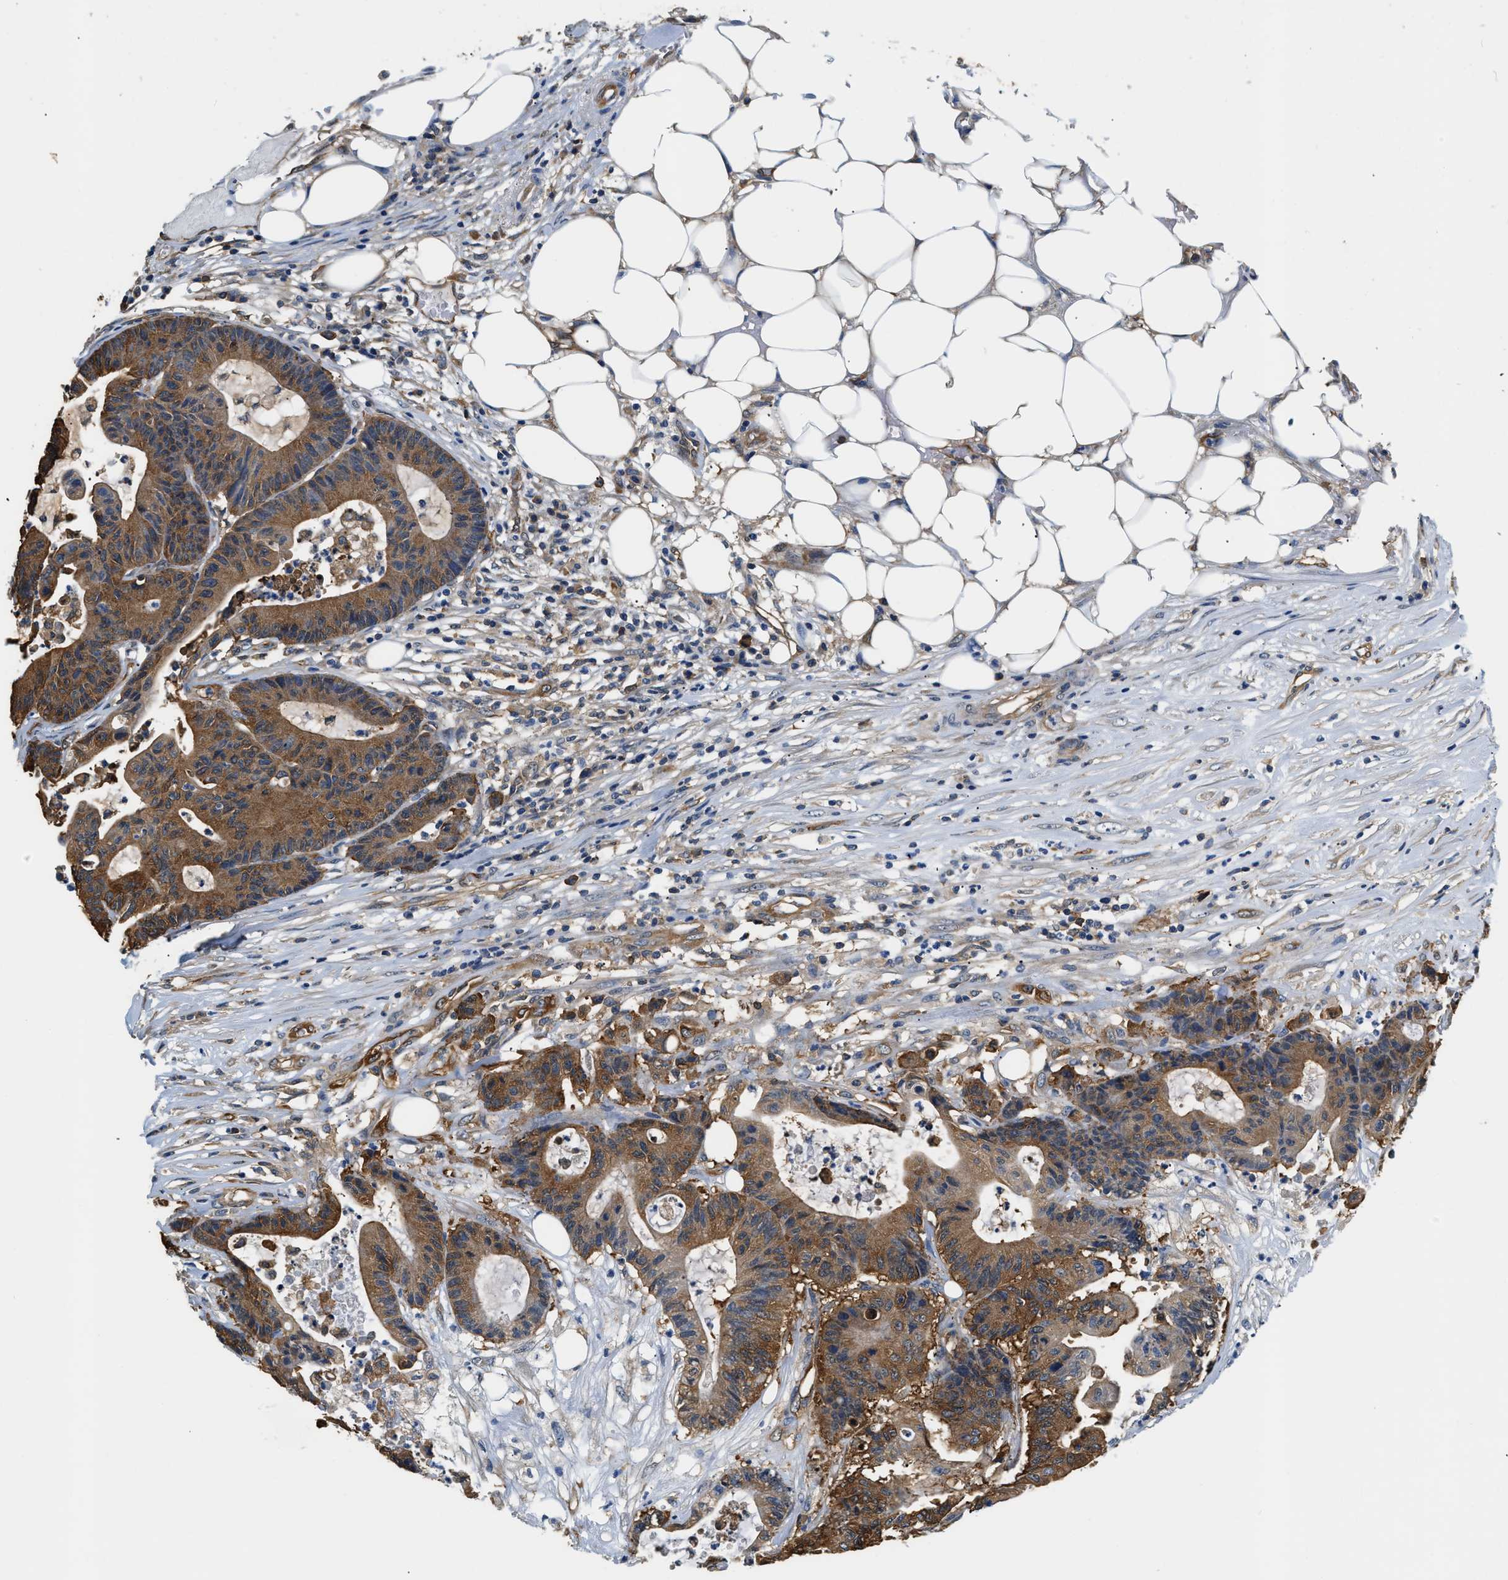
{"staining": {"intensity": "moderate", "quantity": ">75%", "location": "cytoplasmic/membranous"}, "tissue": "colorectal cancer", "cell_type": "Tumor cells", "image_type": "cancer", "snomed": [{"axis": "morphology", "description": "Adenocarcinoma, NOS"}, {"axis": "topography", "description": "Colon"}], "caption": "High-magnification brightfield microscopy of adenocarcinoma (colorectal) stained with DAB (3,3'-diaminobenzidine) (brown) and counterstained with hematoxylin (blue). tumor cells exhibit moderate cytoplasmic/membranous positivity is seen in about>75% of cells. (Stains: DAB in brown, nuclei in blue, Microscopy: brightfield microscopy at high magnification).", "gene": "PPP2R1B", "patient": {"sex": "female", "age": 84}}